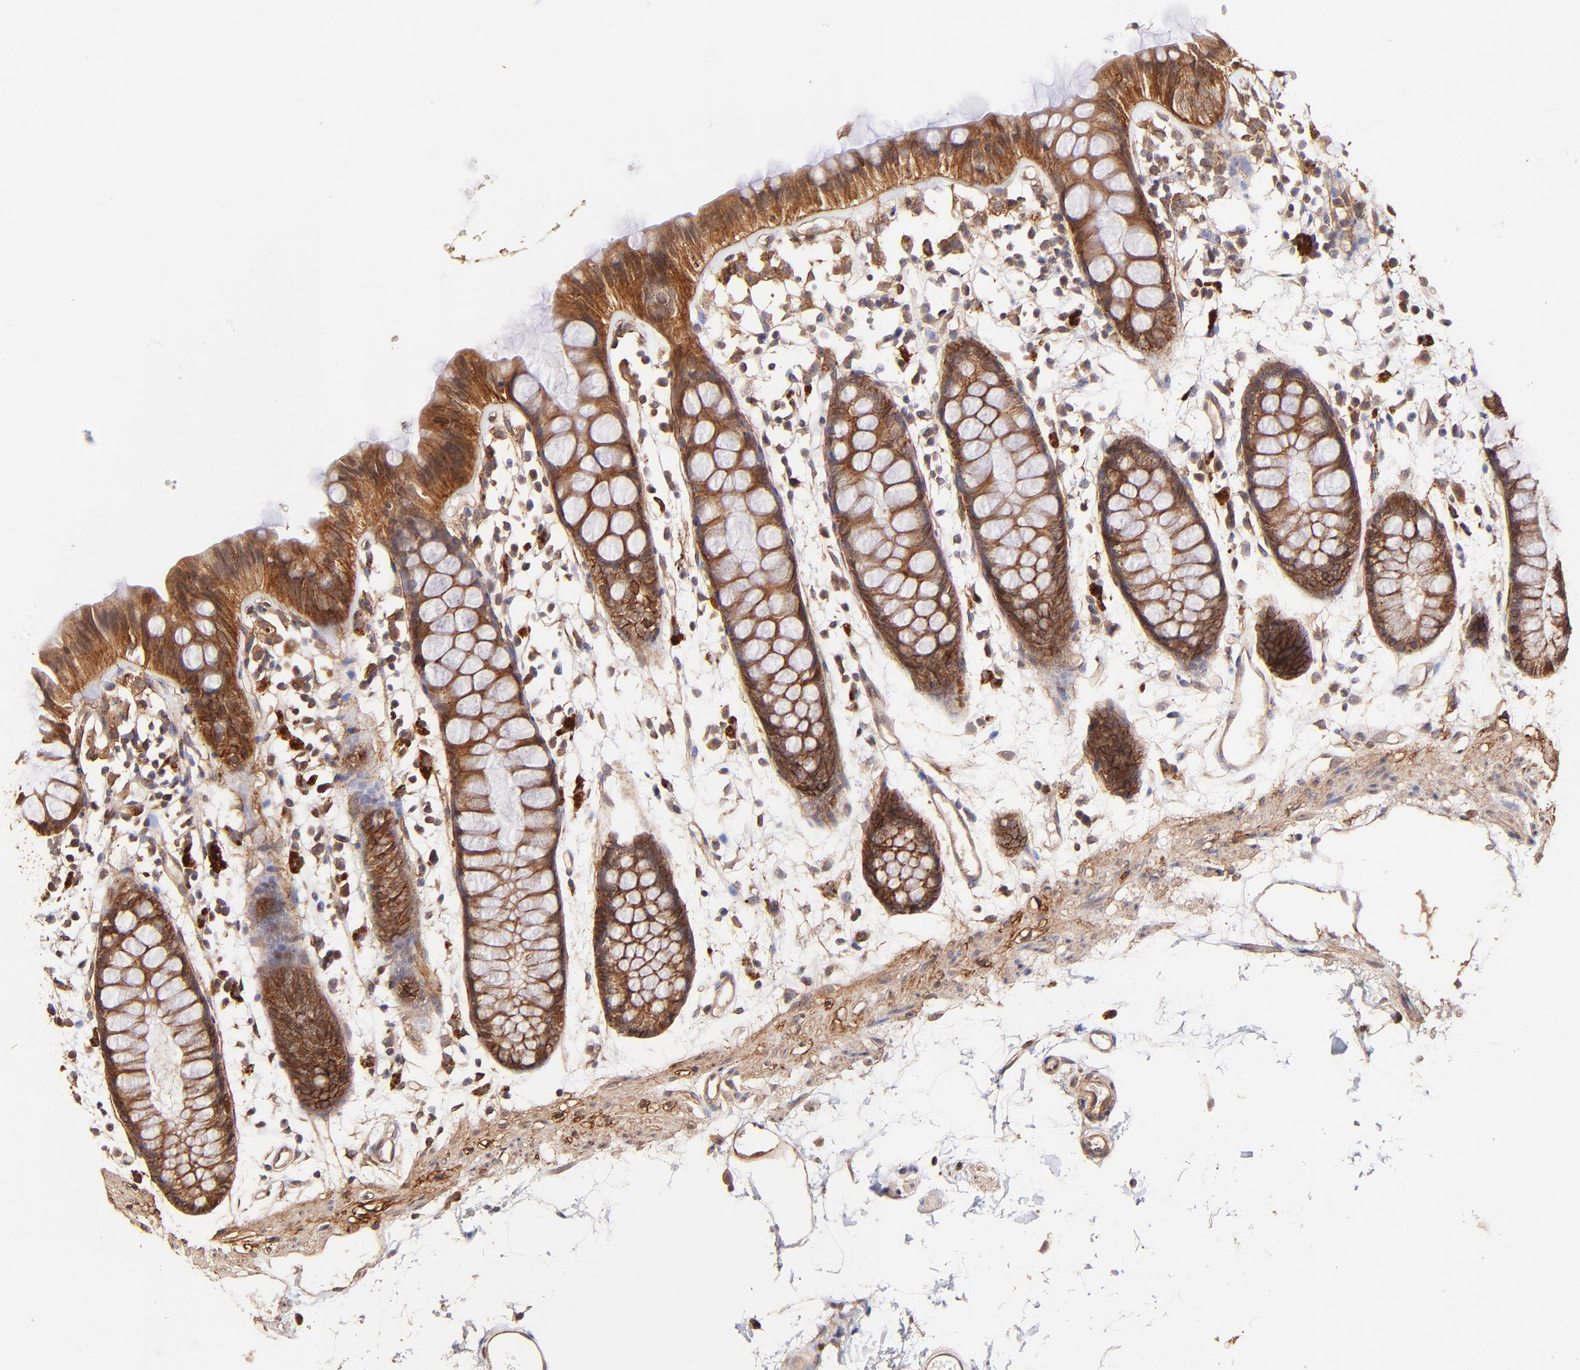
{"staining": {"intensity": "strong", "quantity": ">75%", "location": "cytoplasmic/membranous"}, "tissue": "rectum", "cell_type": "Glandular cells", "image_type": "normal", "snomed": [{"axis": "morphology", "description": "Normal tissue, NOS"}, {"axis": "topography", "description": "Rectum"}], "caption": "Immunohistochemistry photomicrograph of normal rectum: rectum stained using IHC displays high levels of strong protein expression localized specifically in the cytoplasmic/membranous of glandular cells, appearing as a cytoplasmic/membranous brown color.", "gene": "ITGB1", "patient": {"sex": "female", "age": 66}}